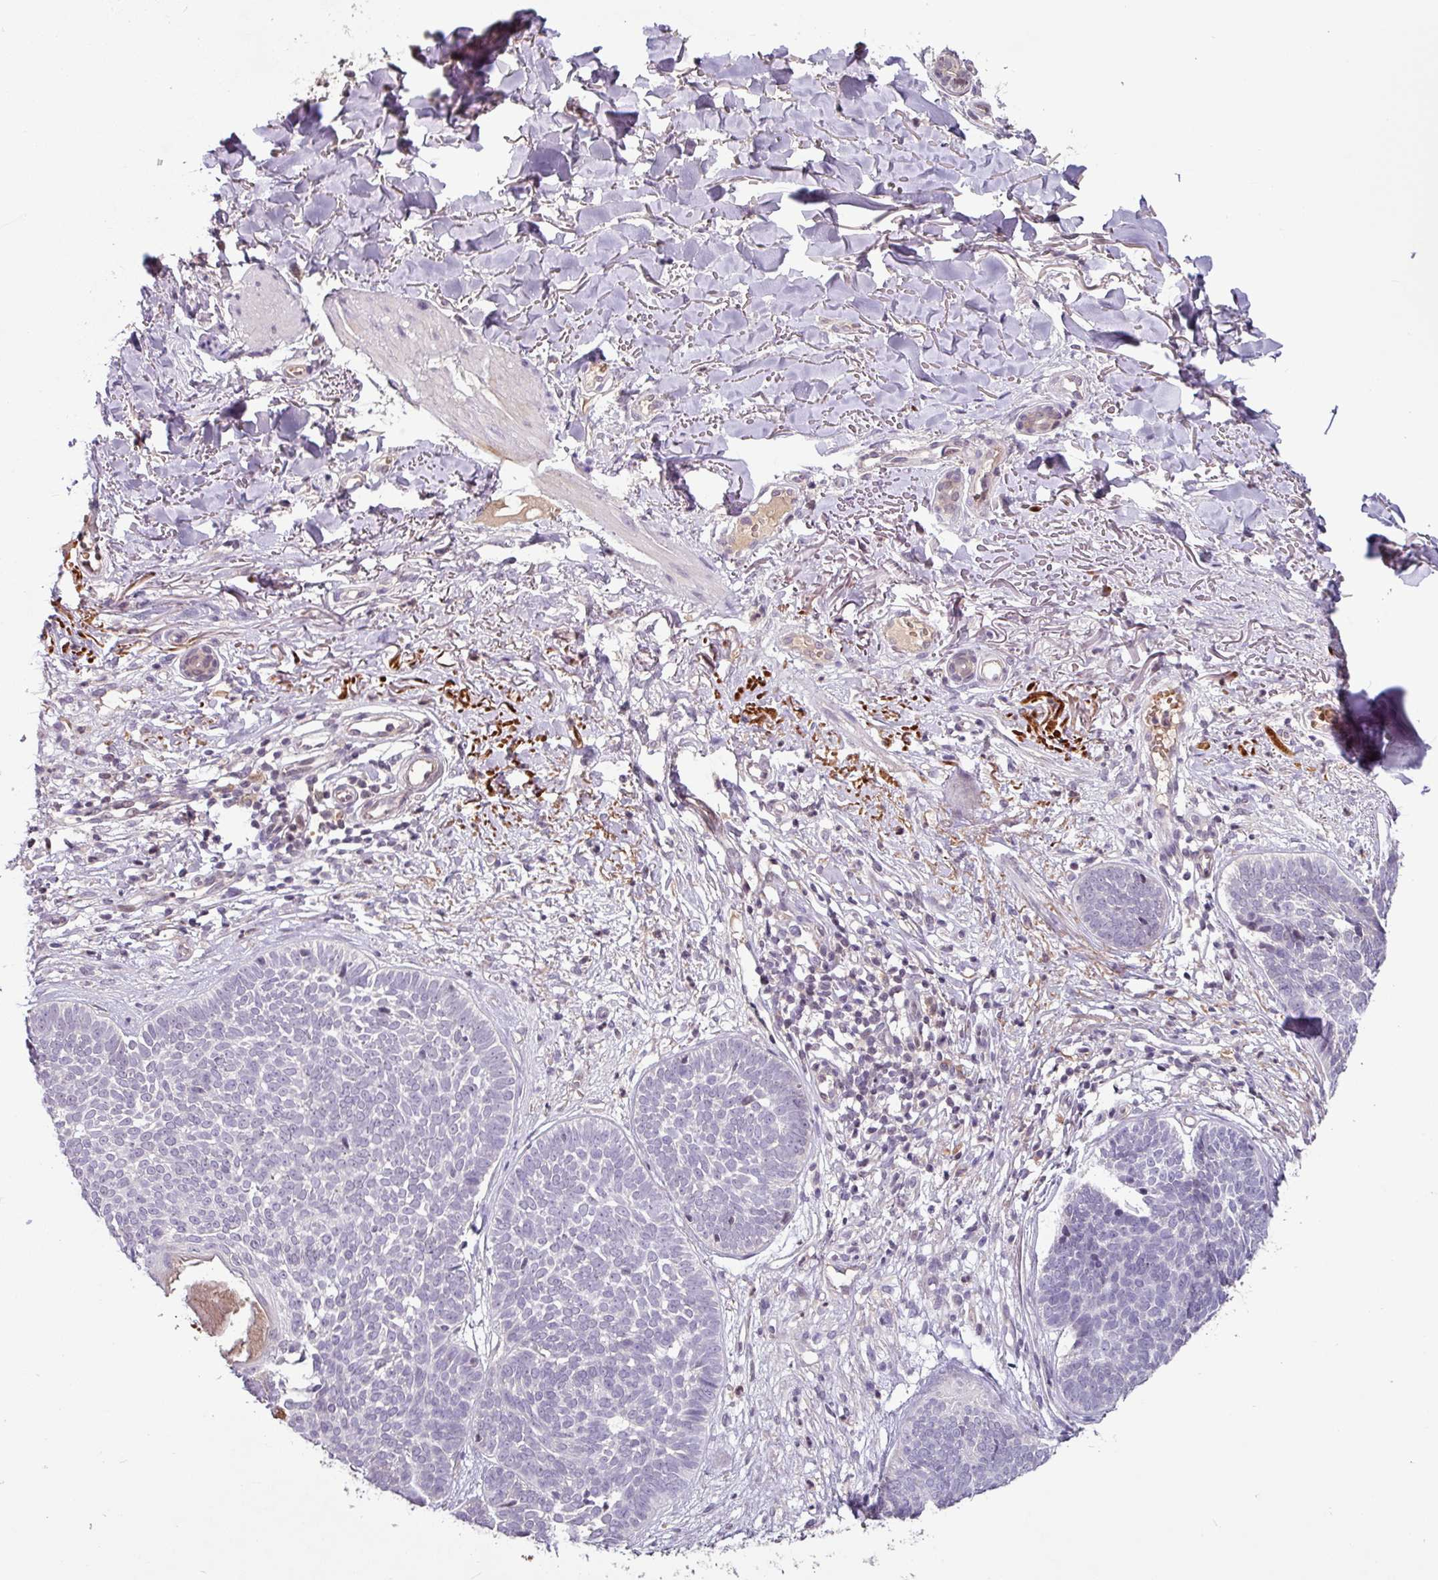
{"staining": {"intensity": "negative", "quantity": "none", "location": "none"}, "tissue": "skin cancer", "cell_type": "Tumor cells", "image_type": "cancer", "snomed": [{"axis": "morphology", "description": "Basal cell carcinoma"}, {"axis": "topography", "description": "Skin"}, {"axis": "topography", "description": "Skin of neck"}, {"axis": "topography", "description": "Skin of shoulder"}, {"axis": "topography", "description": "Skin of back"}], "caption": "This histopathology image is of basal cell carcinoma (skin) stained with immunohistochemistry to label a protein in brown with the nuclei are counter-stained blue. There is no expression in tumor cells.", "gene": "SLC5A10", "patient": {"sex": "male", "age": 80}}